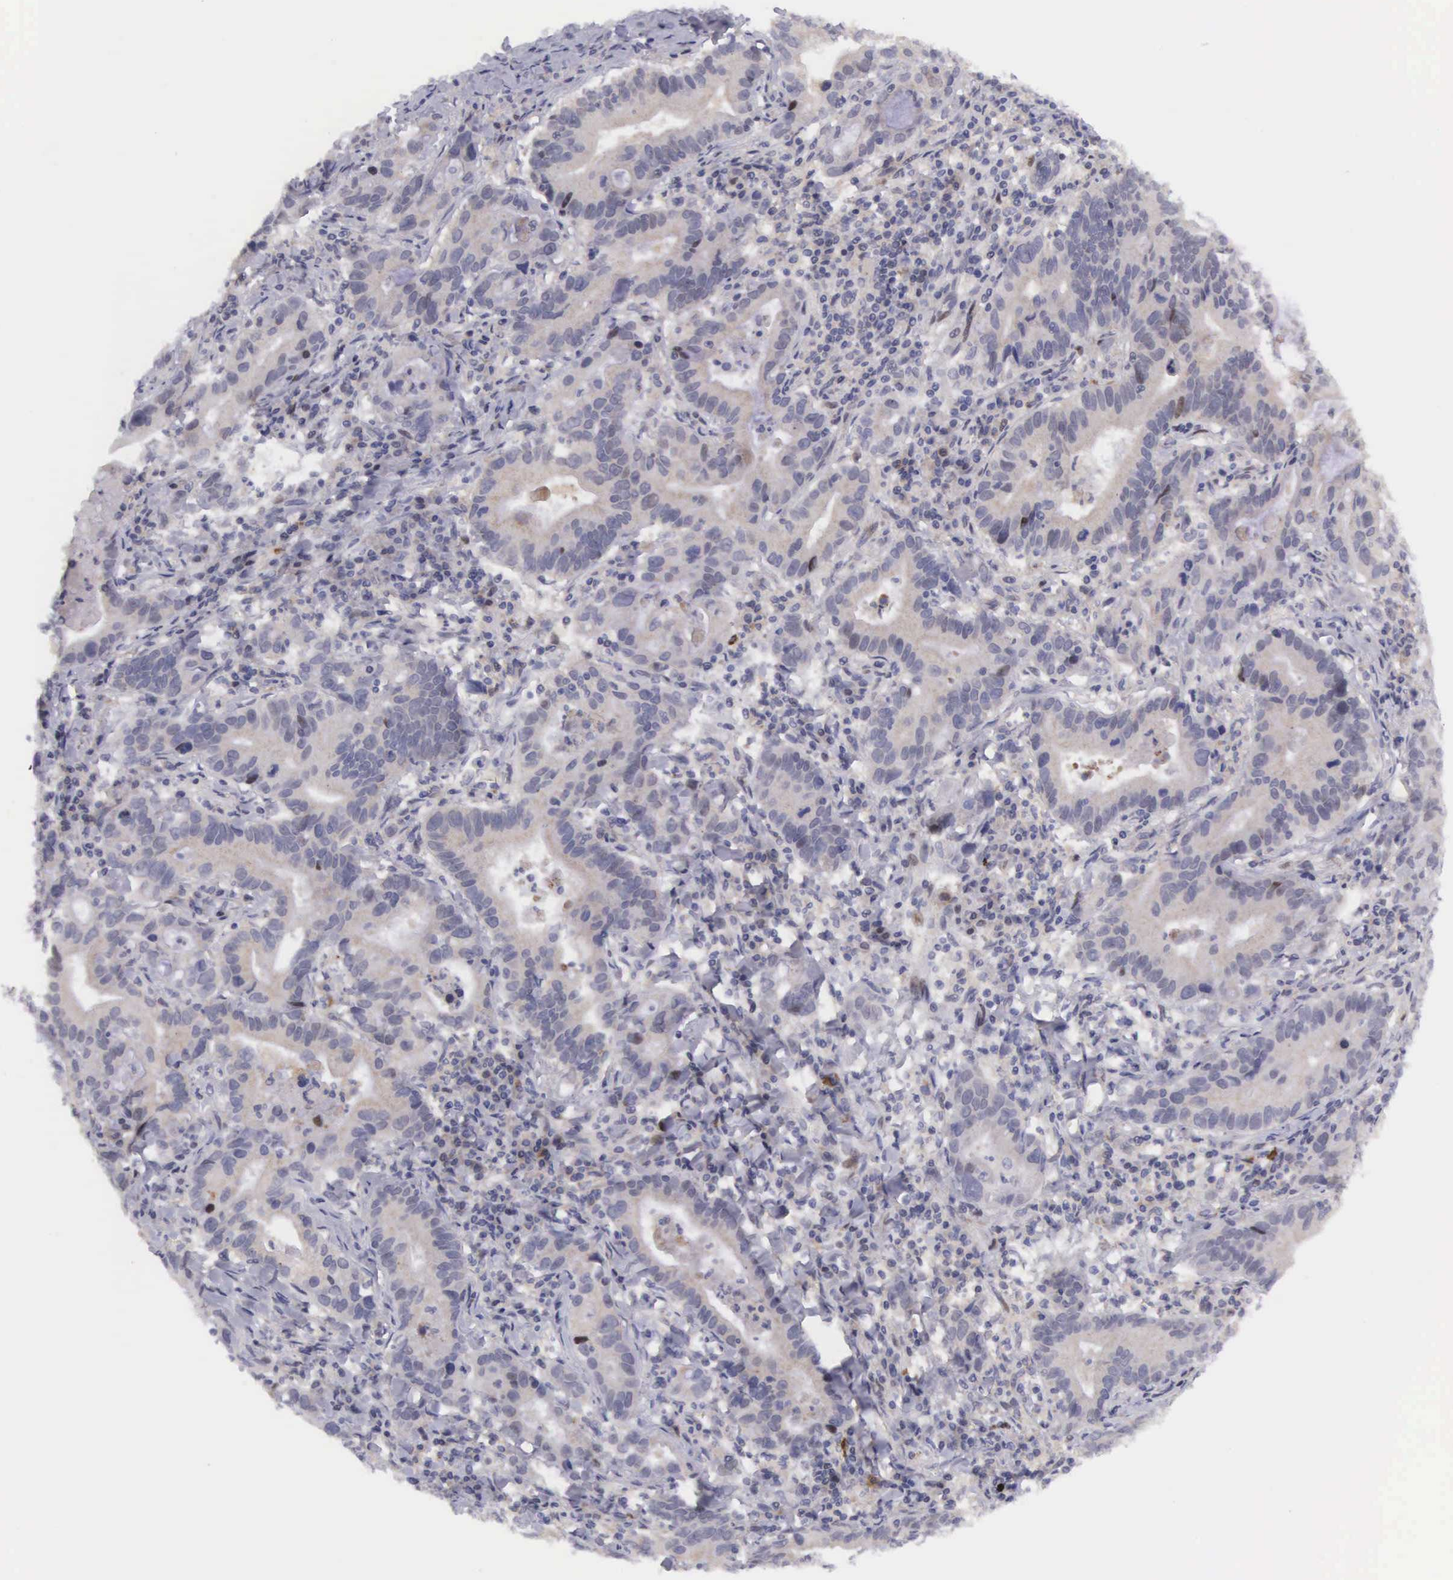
{"staining": {"intensity": "weak", "quantity": "25%-75%", "location": "cytoplasmic/membranous"}, "tissue": "stomach cancer", "cell_type": "Tumor cells", "image_type": "cancer", "snomed": [{"axis": "morphology", "description": "Adenocarcinoma, NOS"}, {"axis": "topography", "description": "Stomach, upper"}], "caption": "Stomach adenocarcinoma tissue displays weak cytoplasmic/membranous staining in about 25%-75% of tumor cells, visualized by immunohistochemistry.", "gene": "EMID1", "patient": {"sex": "male", "age": 63}}